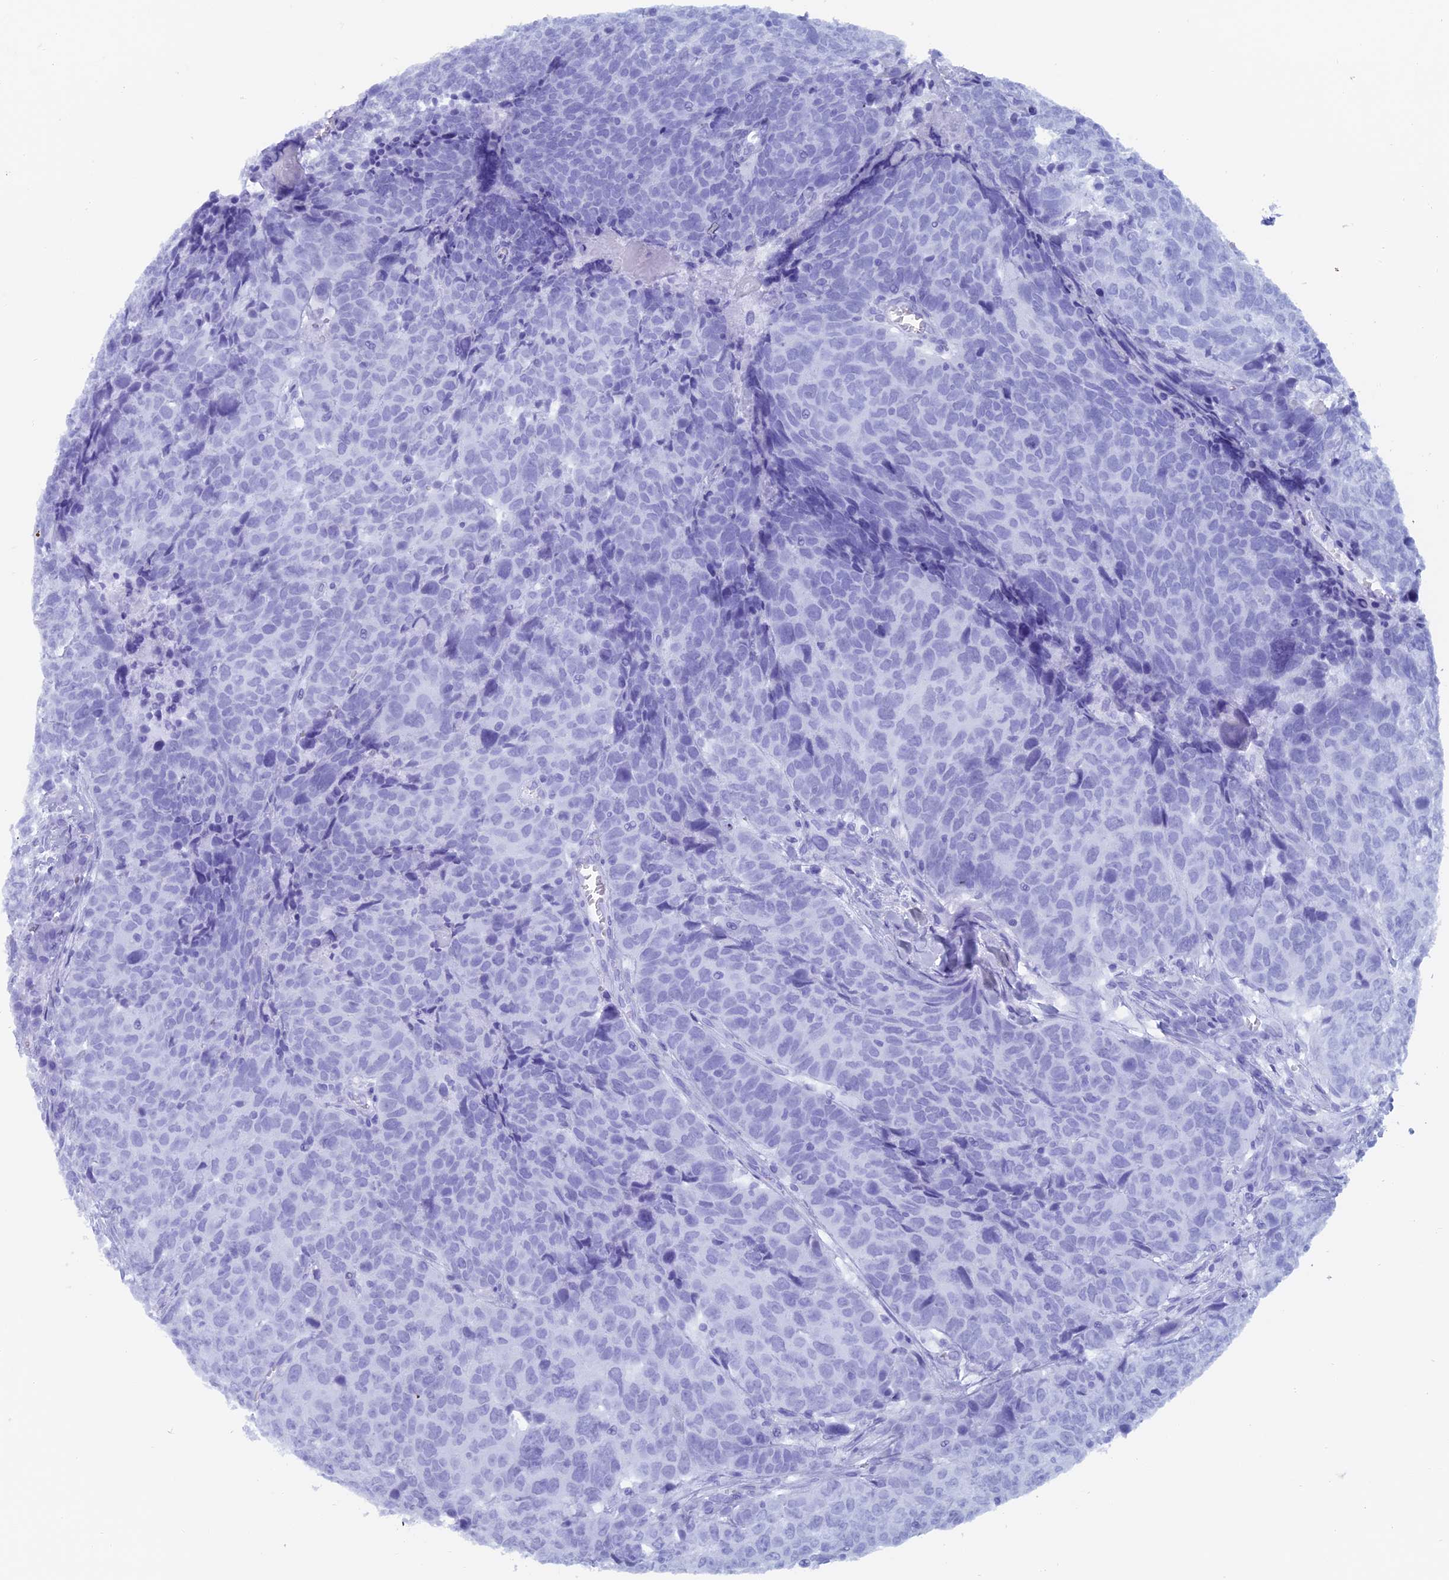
{"staining": {"intensity": "negative", "quantity": "none", "location": "none"}, "tissue": "head and neck cancer", "cell_type": "Tumor cells", "image_type": "cancer", "snomed": [{"axis": "morphology", "description": "Squamous cell carcinoma, NOS"}, {"axis": "topography", "description": "Head-Neck"}], "caption": "A high-resolution photomicrograph shows immunohistochemistry (IHC) staining of head and neck squamous cell carcinoma, which demonstrates no significant positivity in tumor cells.", "gene": "CAPS", "patient": {"sex": "male", "age": 66}}